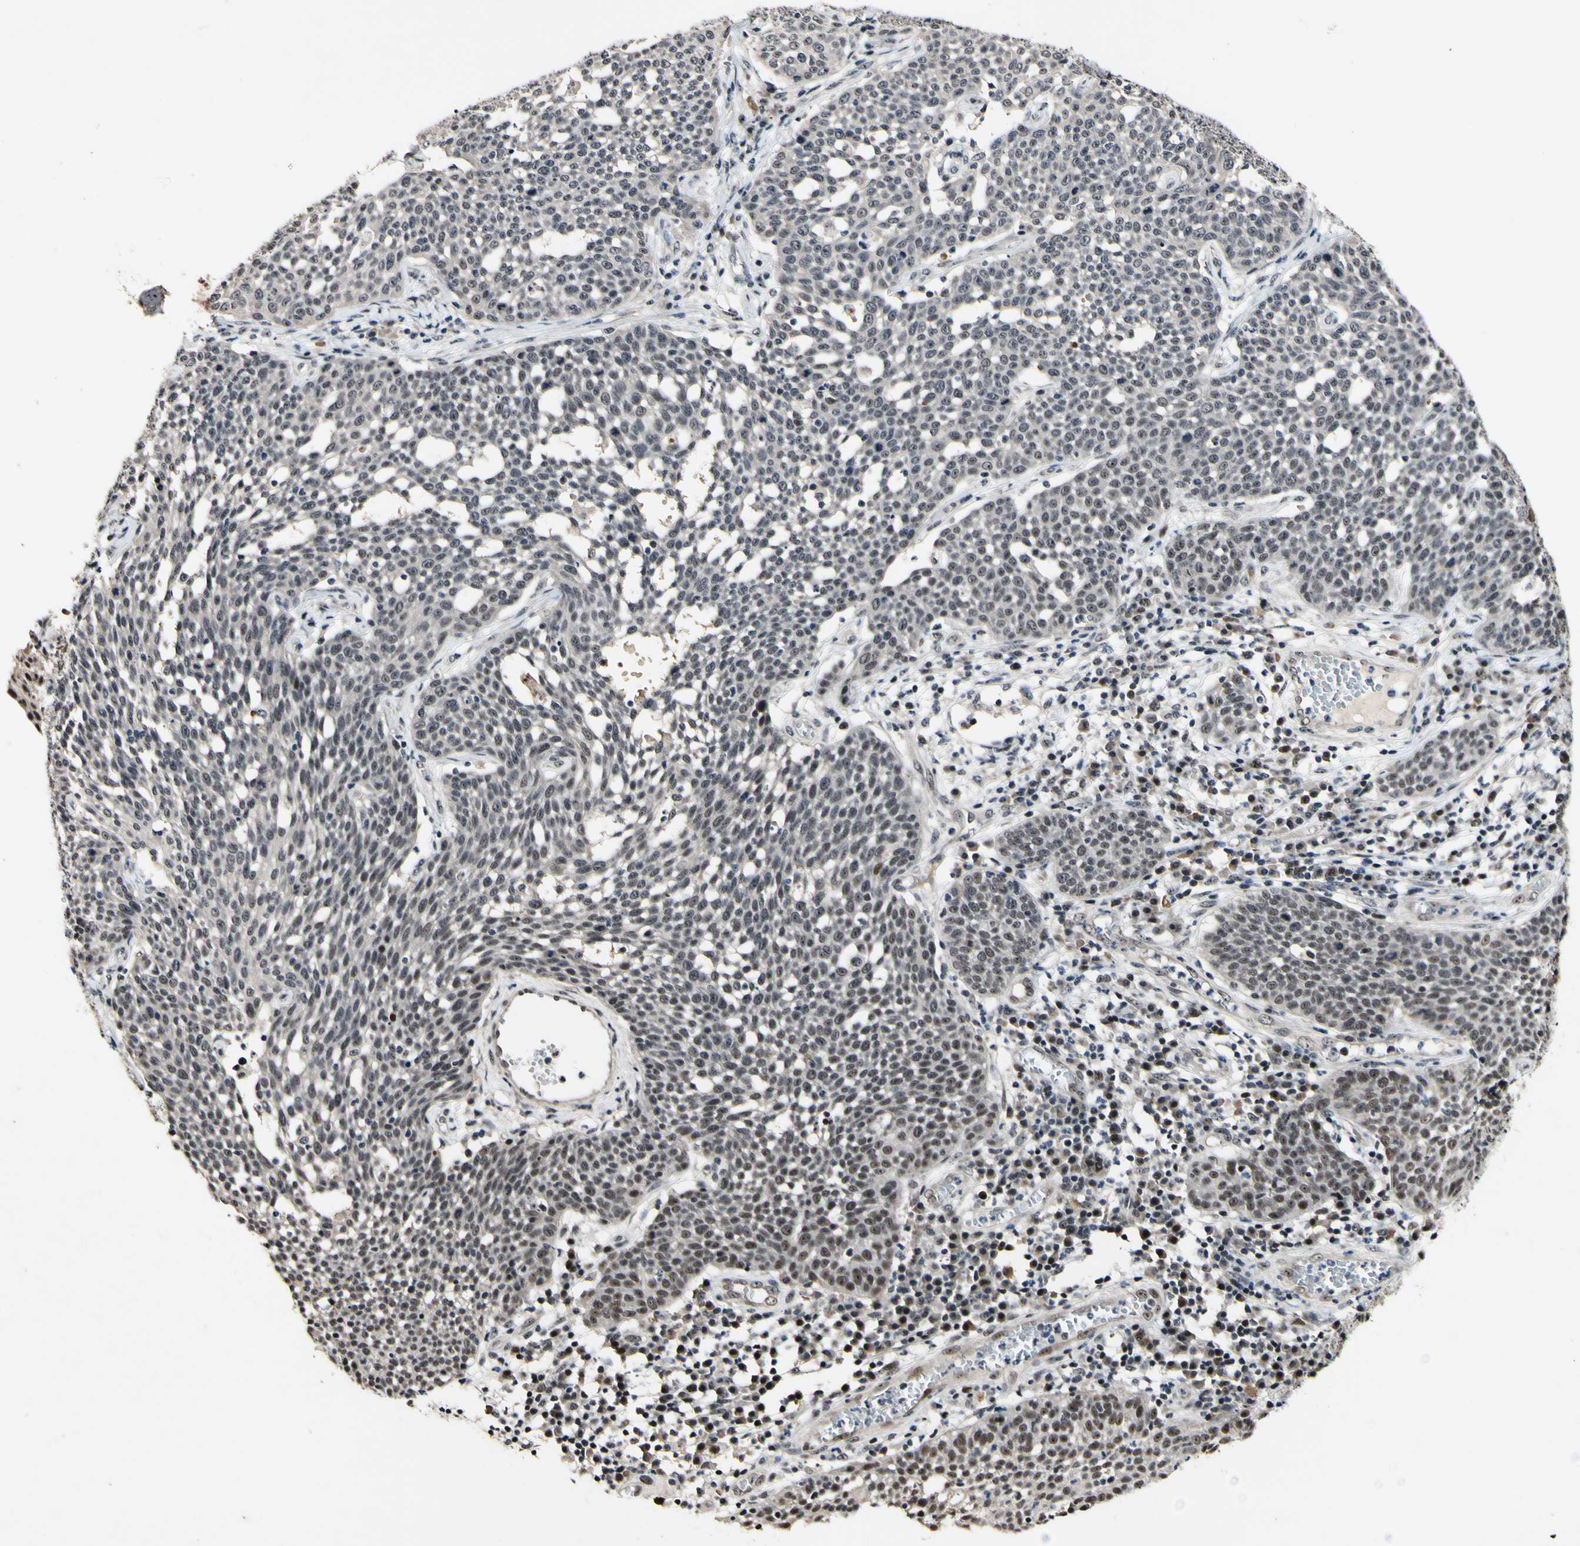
{"staining": {"intensity": "moderate", "quantity": "<25%", "location": "nuclear"}, "tissue": "cervical cancer", "cell_type": "Tumor cells", "image_type": "cancer", "snomed": [{"axis": "morphology", "description": "Squamous cell carcinoma, NOS"}, {"axis": "topography", "description": "Cervix"}], "caption": "Cervical cancer (squamous cell carcinoma) was stained to show a protein in brown. There is low levels of moderate nuclear staining in approximately <25% of tumor cells.", "gene": "POLR2F", "patient": {"sex": "female", "age": 34}}